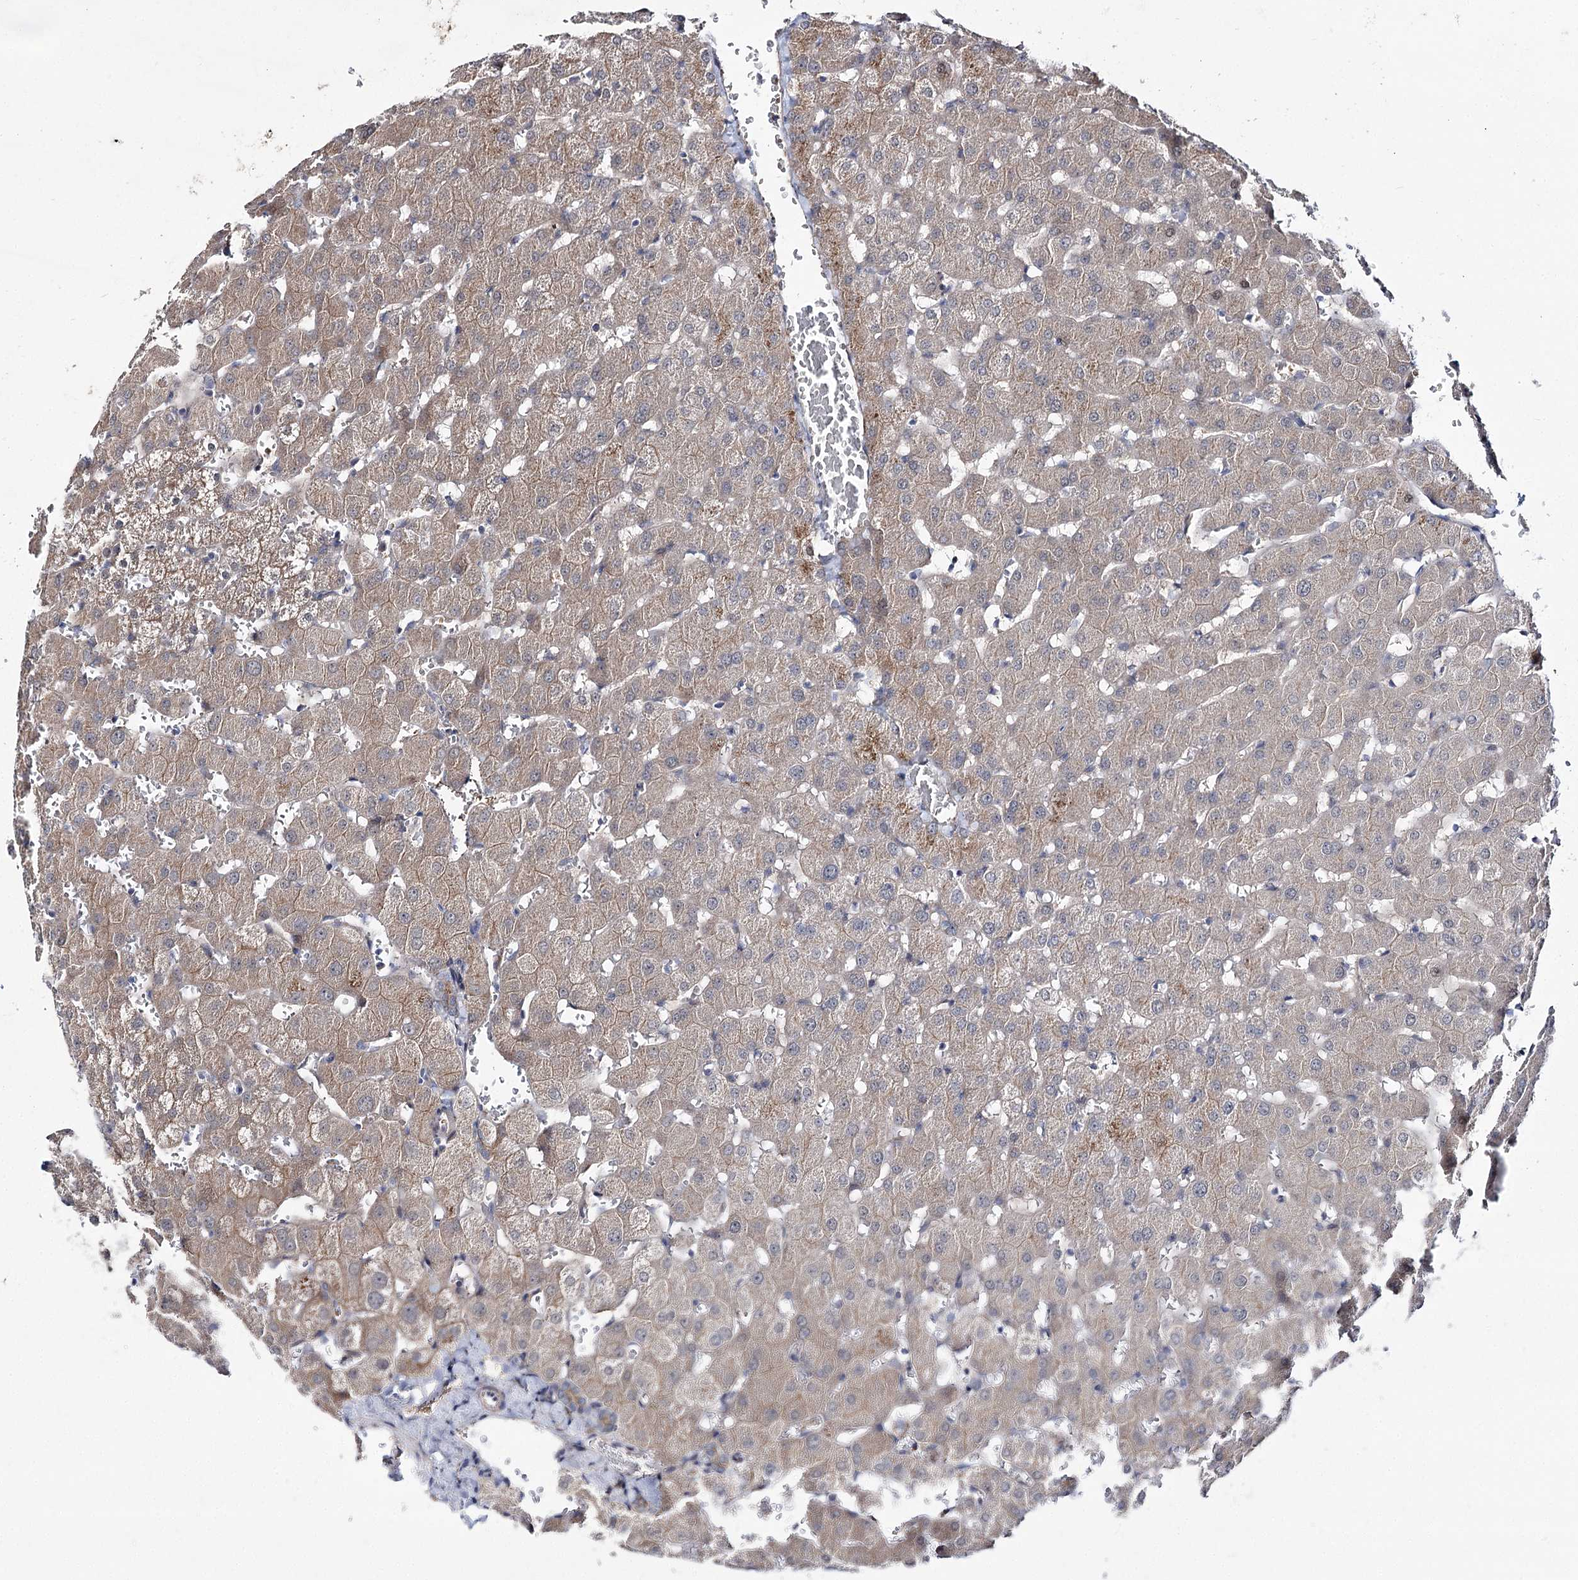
{"staining": {"intensity": "negative", "quantity": "none", "location": "none"}, "tissue": "liver", "cell_type": "Cholangiocytes", "image_type": "normal", "snomed": [{"axis": "morphology", "description": "Normal tissue, NOS"}, {"axis": "topography", "description": "Liver"}], "caption": "This is an immunohistochemistry photomicrograph of unremarkable liver. There is no staining in cholangiocytes.", "gene": "ARHGAP32", "patient": {"sex": "female", "age": 63}}